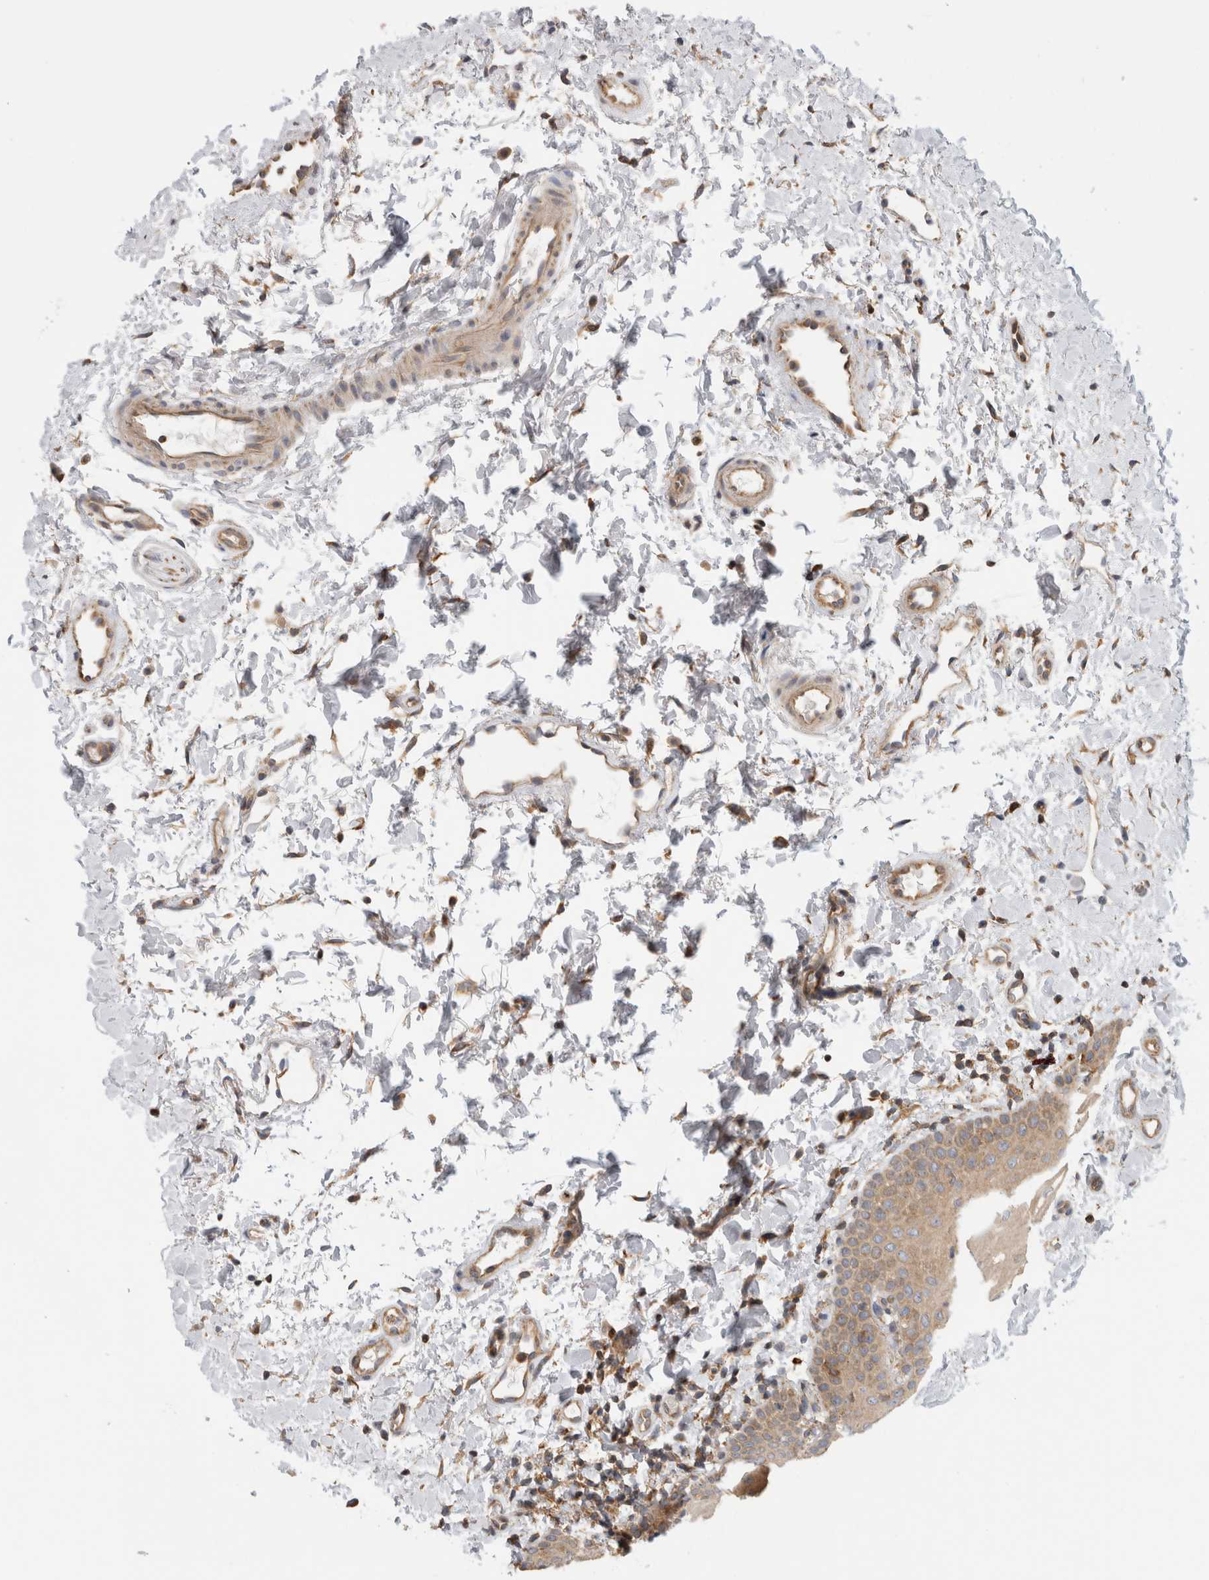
{"staining": {"intensity": "moderate", "quantity": ">75%", "location": "cytoplasmic/membranous"}, "tissue": "oral mucosa", "cell_type": "Squamous epithelial cells", "image_type": "normal", "snomed": [{"axis": "morphology", "description": "Normal tissue, NOS"}, {"axis": "topography", "description": "Skin"}, {"axis": "topography", "description": "Oral tissue"}], "caption": "IHC image of benign oral mucosa: oral mucosa stained using immunohistochemistry displays medium levels of moderate protein expression localized specifically in the cytoplasmic/membranous of squamous epithelial cells, appearing as a cytoplasmic/membranous brown color.", "gene": "GRIK2", "patient": {"sex": "male", "age": 84}}